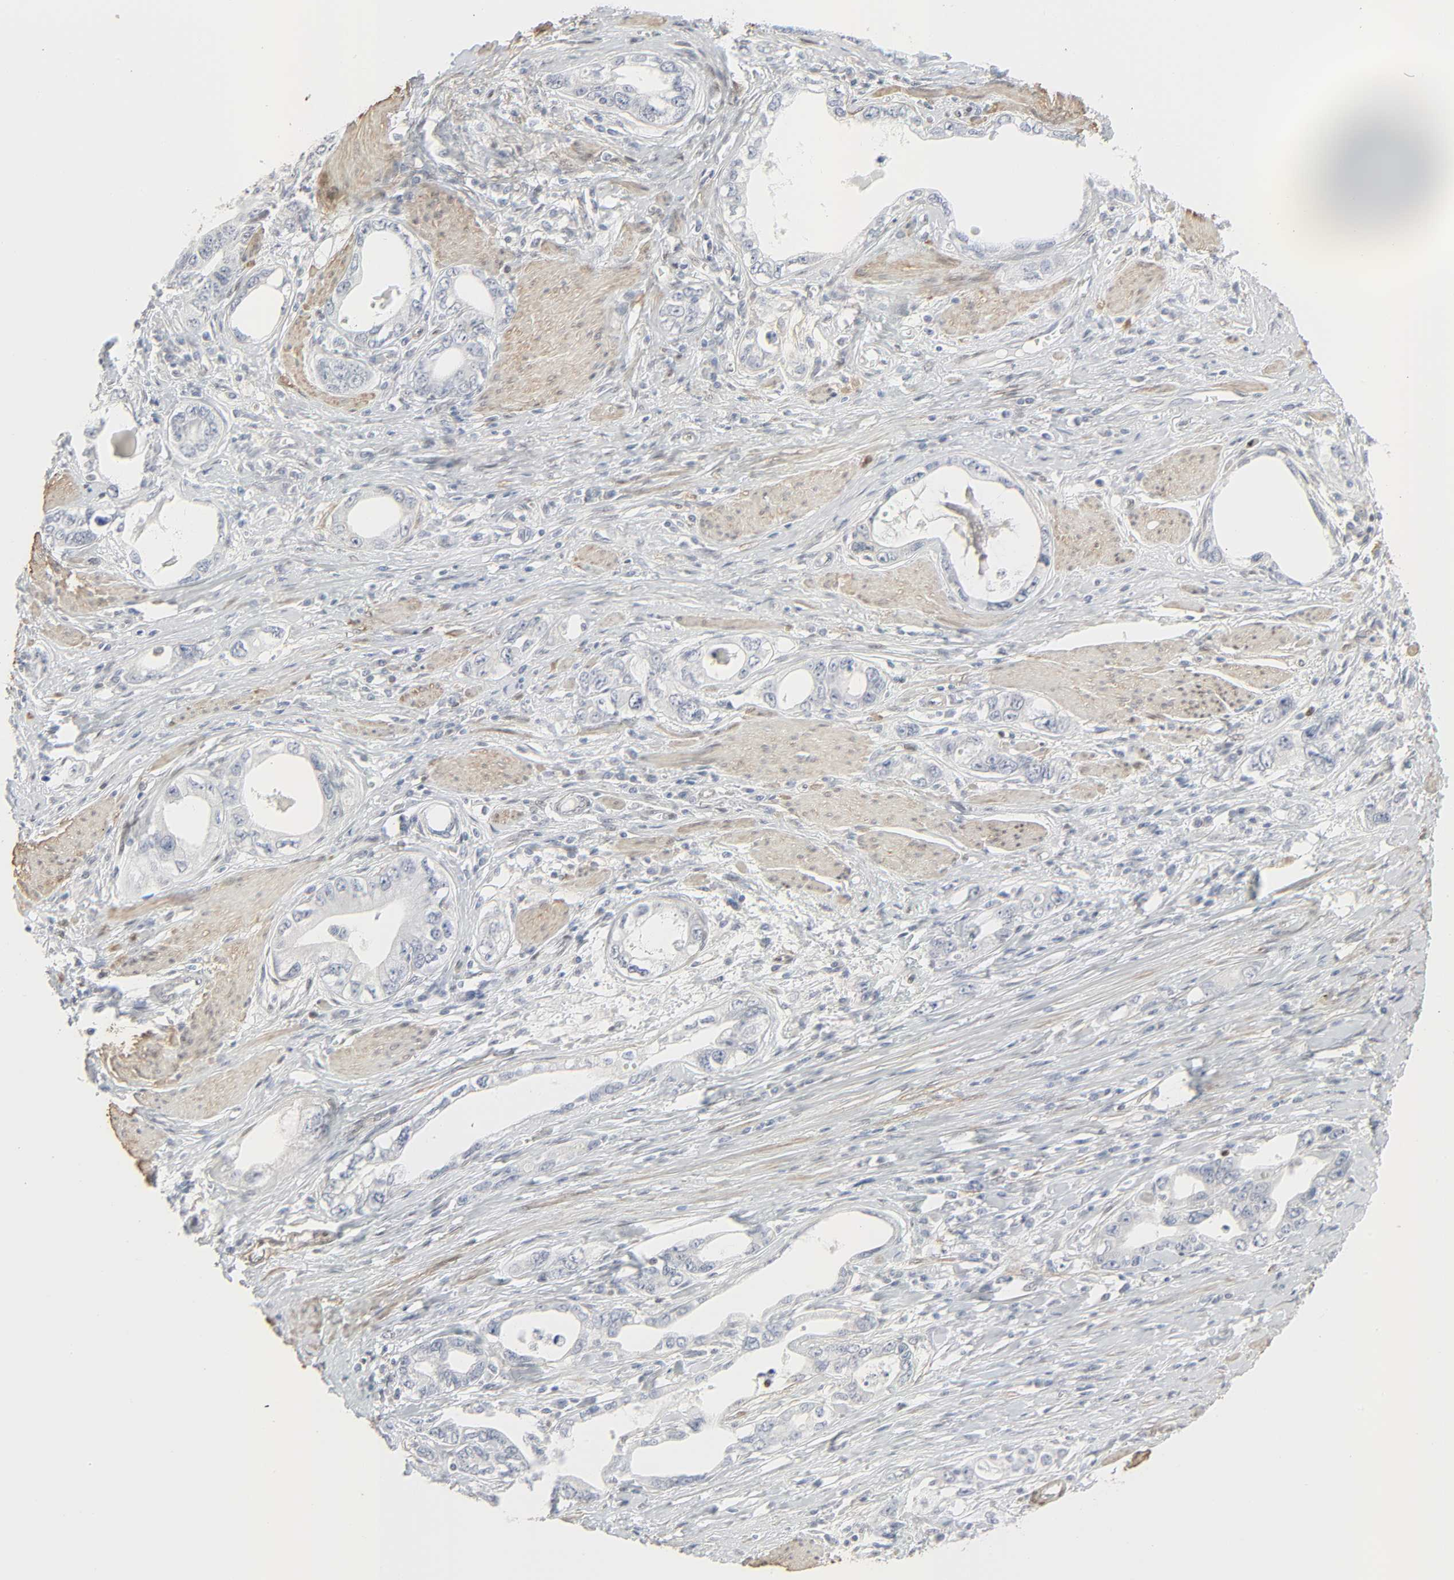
{"staining": {"intensity": "negative", "quantity": "none", "location": "none"}, "tissue": "stomach cancer", "cell_type": "Tumor cells", "image_type": "cancer", "snomed": [{"axis": "morphology", "description": "Adenocarcinoma, NOS"}, {"axis": "topography", "description": "Stomach, lower"}], "caption": "IHC micrograph of human stomach cancer (adenocarcinoma) stained for a protein (brown), which shows no positivity in tumor cells.", "gene": "ZBTB16", "patient": {"sex": "female", "age": 93}}